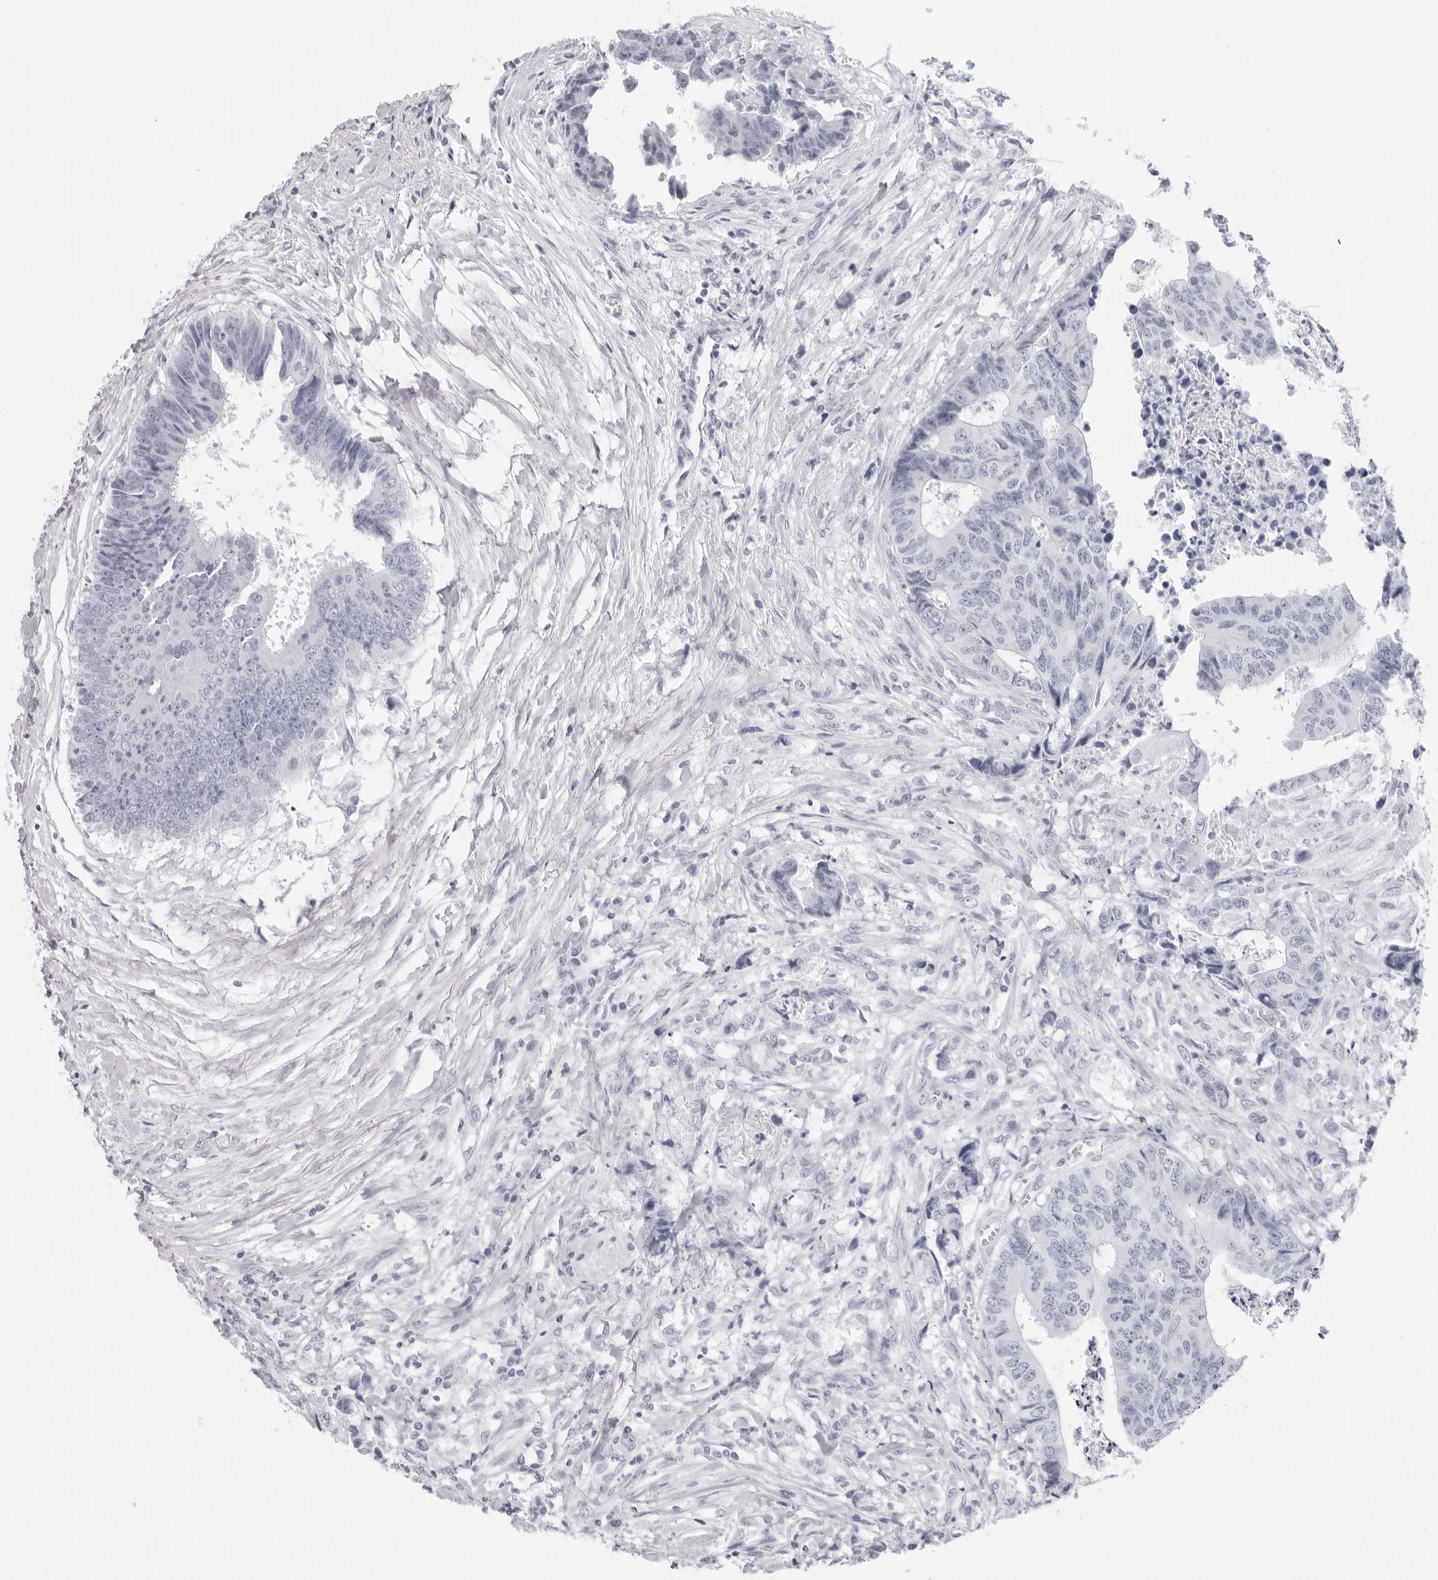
{"staining": {"intensity": "negative", "quantity": "none", "location": "none"}, "tissue": "colorectal cancer", "cell_type": "Tumor cells", "image_type": "cancer", "snomed": [{"axis": "morphology", "description": "Adenocarcinoma, NOS"}, {"axis": "topography", "description": "Rectum"}], "caption": "A micrograph of colorectal cancer stained for a protein shows no brown staining in tumor cells. (DAB immunohistochemistry, high magnification).", "gene": "KLK12", "patient": {"sex": "male", "age": 84}}